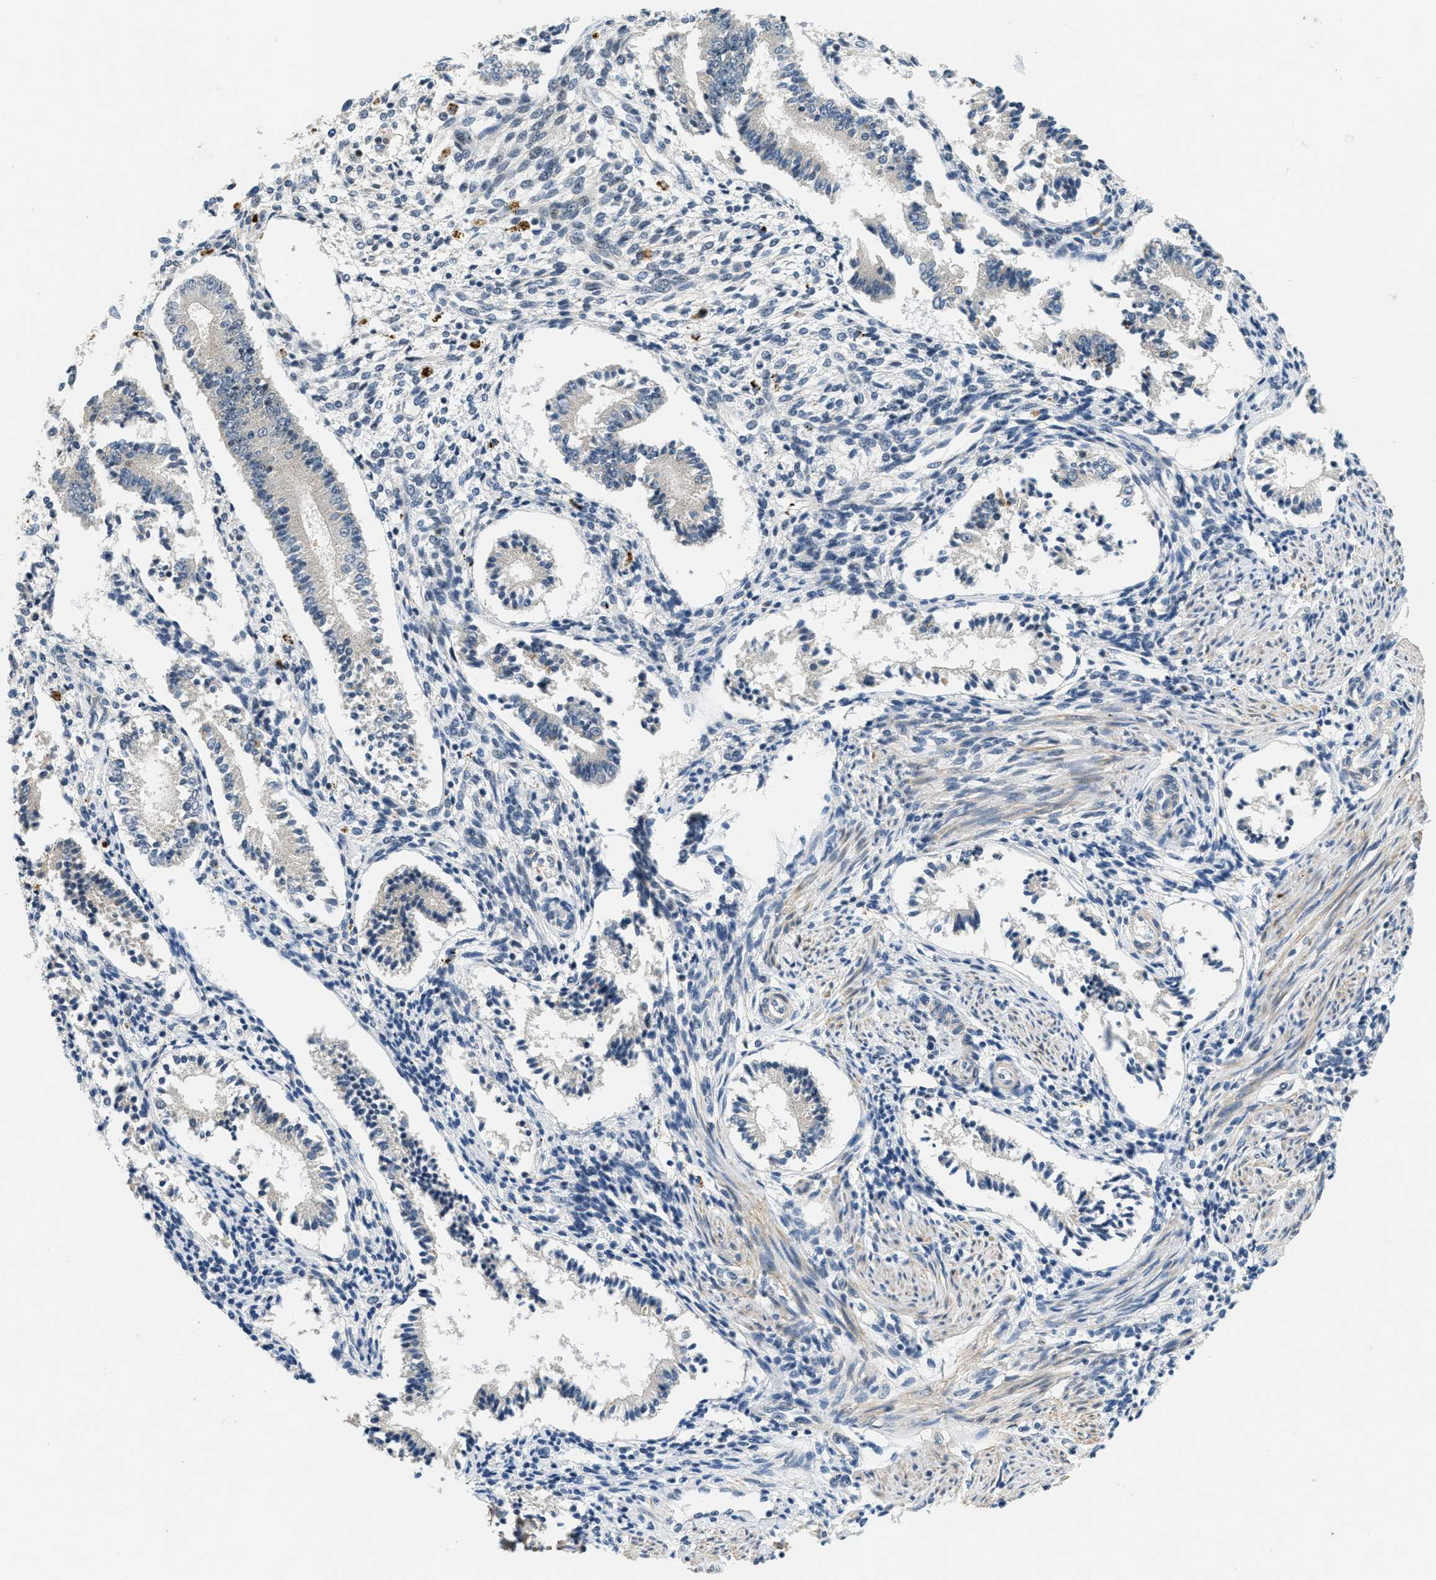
{"staining": {"intensity": "negative", "quantity": "none", "location": "none"}, "tissue": "endometrium", "cell_type": "Cells in endometrial stroma", "image_type": "normal", "snomed": [{"axis": "morphology", "description": "Normal tissue, NOS"}, {"axis": "topography", "description": "Endometrium"}], "caption": "High power microscopy photomicrograph of an IHC histopathology image of unremarkable endometrium, revealing no significant staining in cells in endometrial stroma.", "gene": "DDX47", "patient": {"sex": "female", "age": 42}}